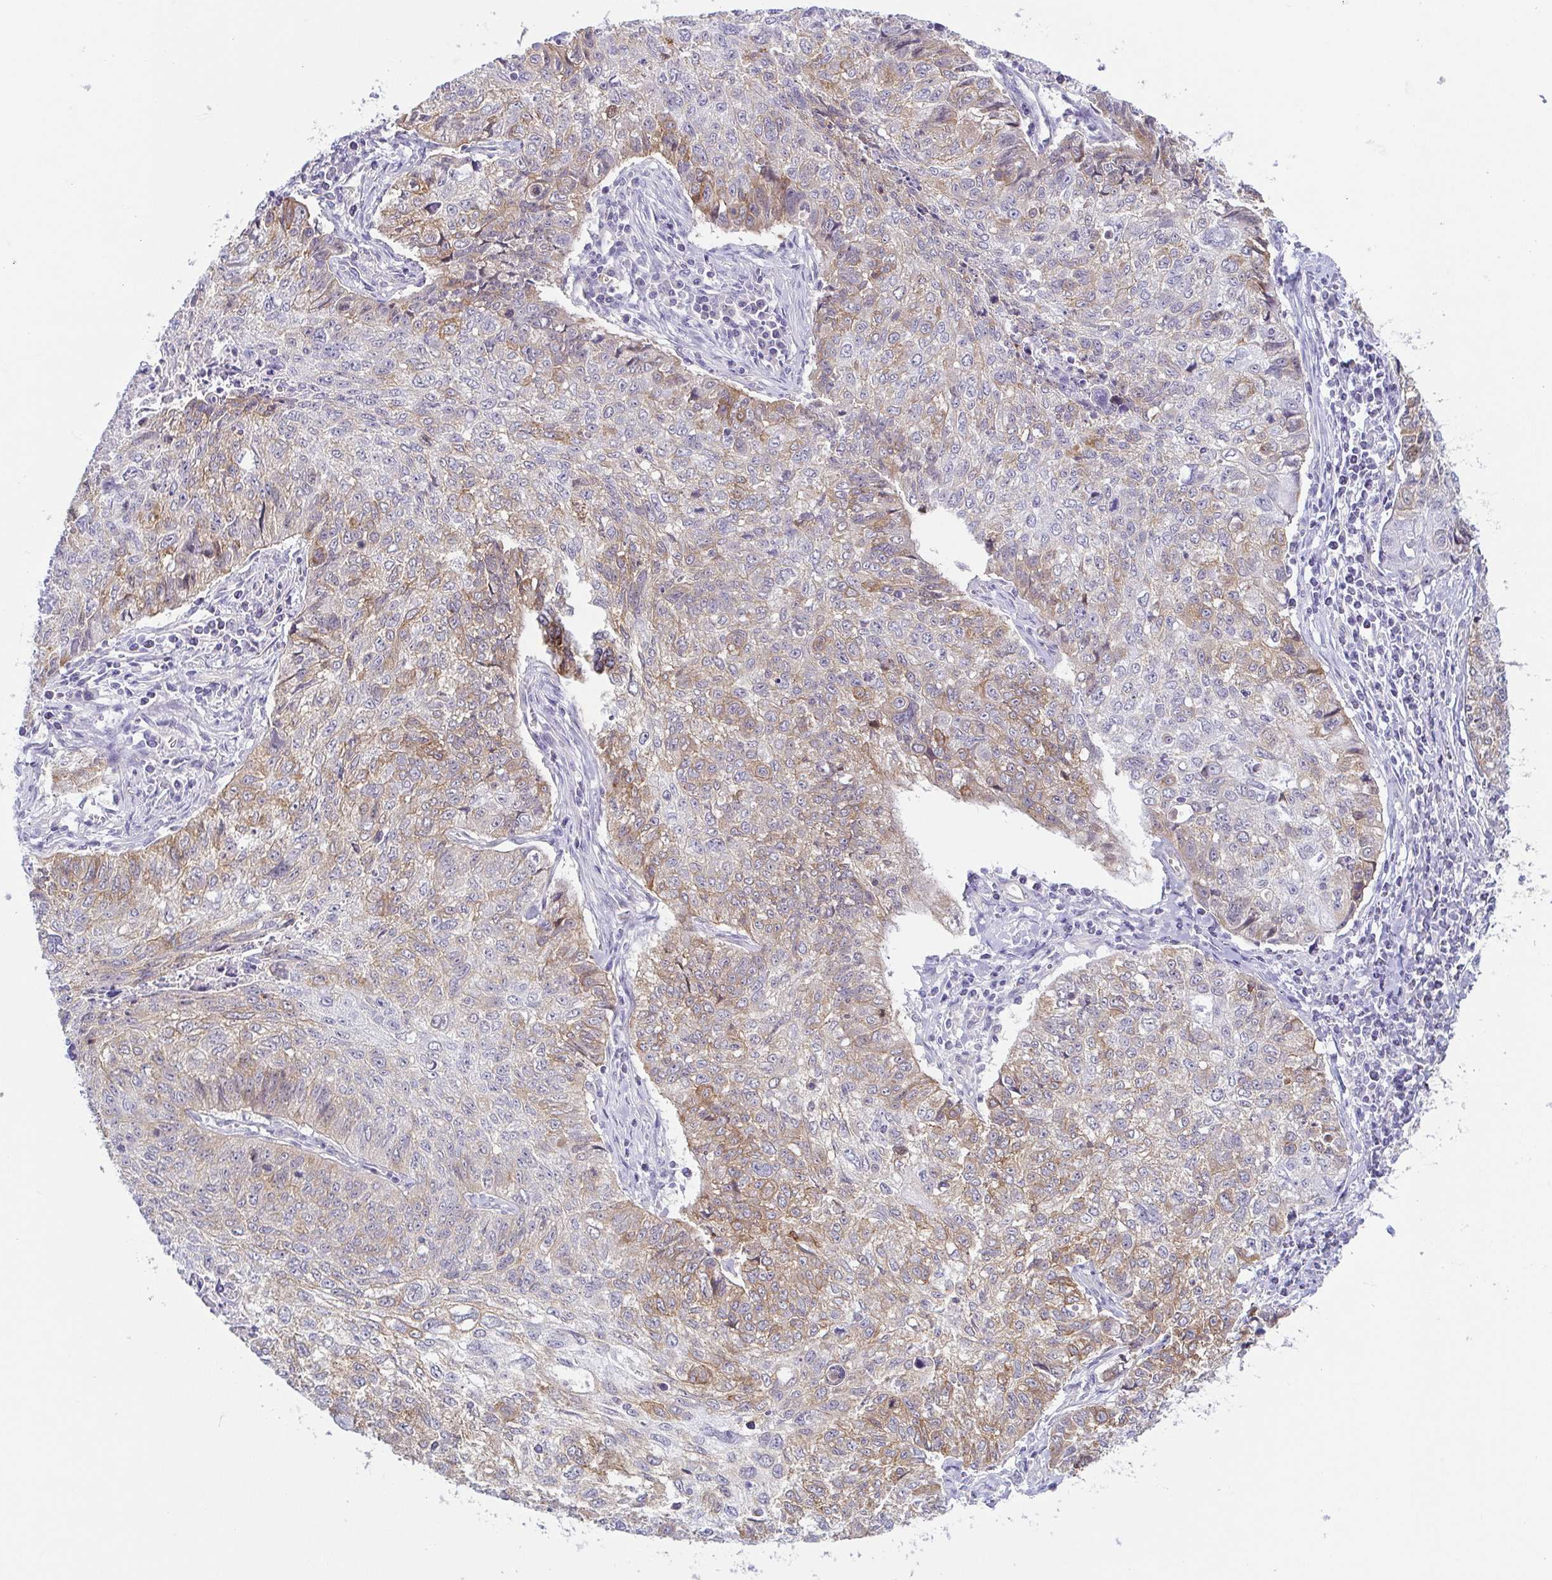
{"staining": {"intensity": "weak", "quantity": "25%-75%", "location": "cytoplasmic/membranous"}, "tissue": "lung cancer", "cell_type": "Tumor cells", "image_type": "cancer", "snomed": [{"axis": "morphology", "description": "Normal morphology"}, {"axis": "morphology", "description": "Aneuploidy"}, {"axis": "morphology", "description": "Squamous cell carcinoma, NOS"}, {"axis": "topography", "description": "Lymph node"}, {"axis": "topography", "description": "Lung"}], "caption": "This is an image of immunohistochemistry (IHC) staining of lung squamous cell carcinoma, which shows weak positivity in the cytoplasmic/membranous of tumor cells.", "gene": "COL17A1", "patient": {"sex": "female", "age": 76}}